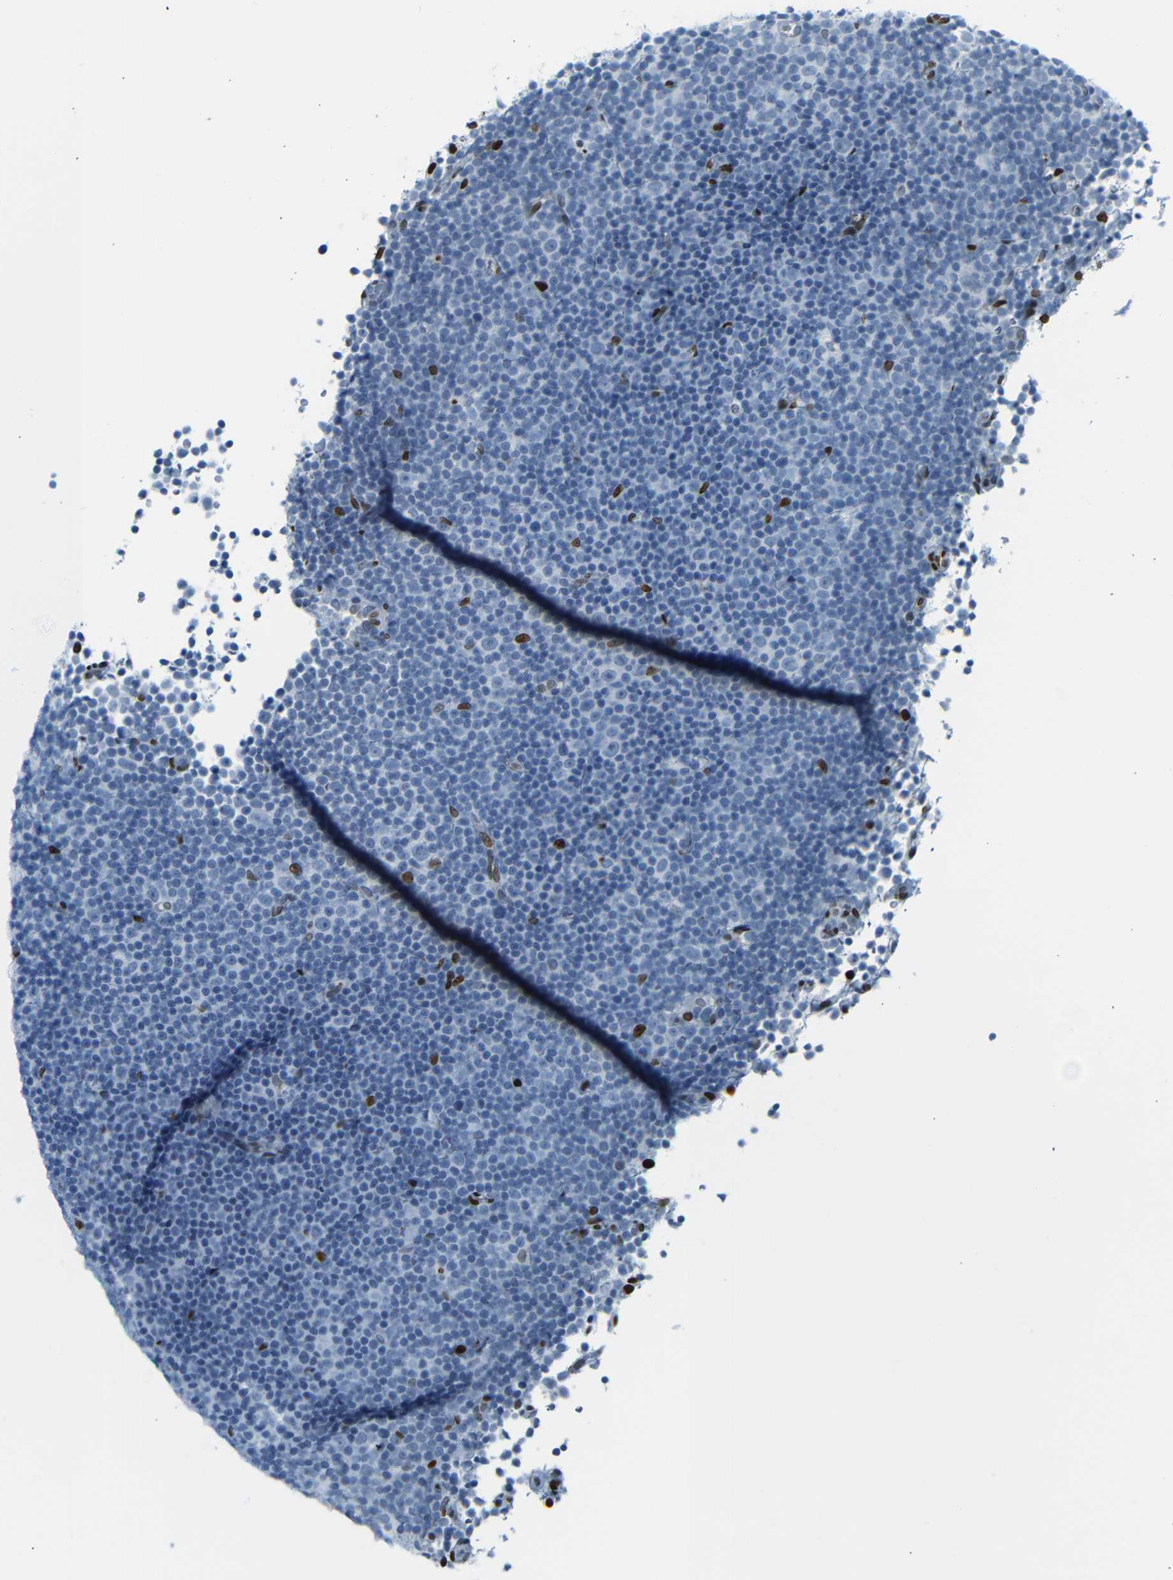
{"staining": {"intensity": "negative", "quantity": "none", "location": "none"}, "tissue": "lymphoma", "cell_type": "Tumor cells", "image_type": "cancer", "snomed": [{"axis": "morphology", "description": "Malignant lymphoma, non-Hodgkin's type, Low grade"}, {"axis": "topography", "description": "Lymph node"}], "caption": "The micrograph exhibits no staining of tumor cells in malignant lymphoma, non-Hodgkin's type (low-grade).", "gene": "NPIPB15", "patient": {"sex": "female", "age": 67}}